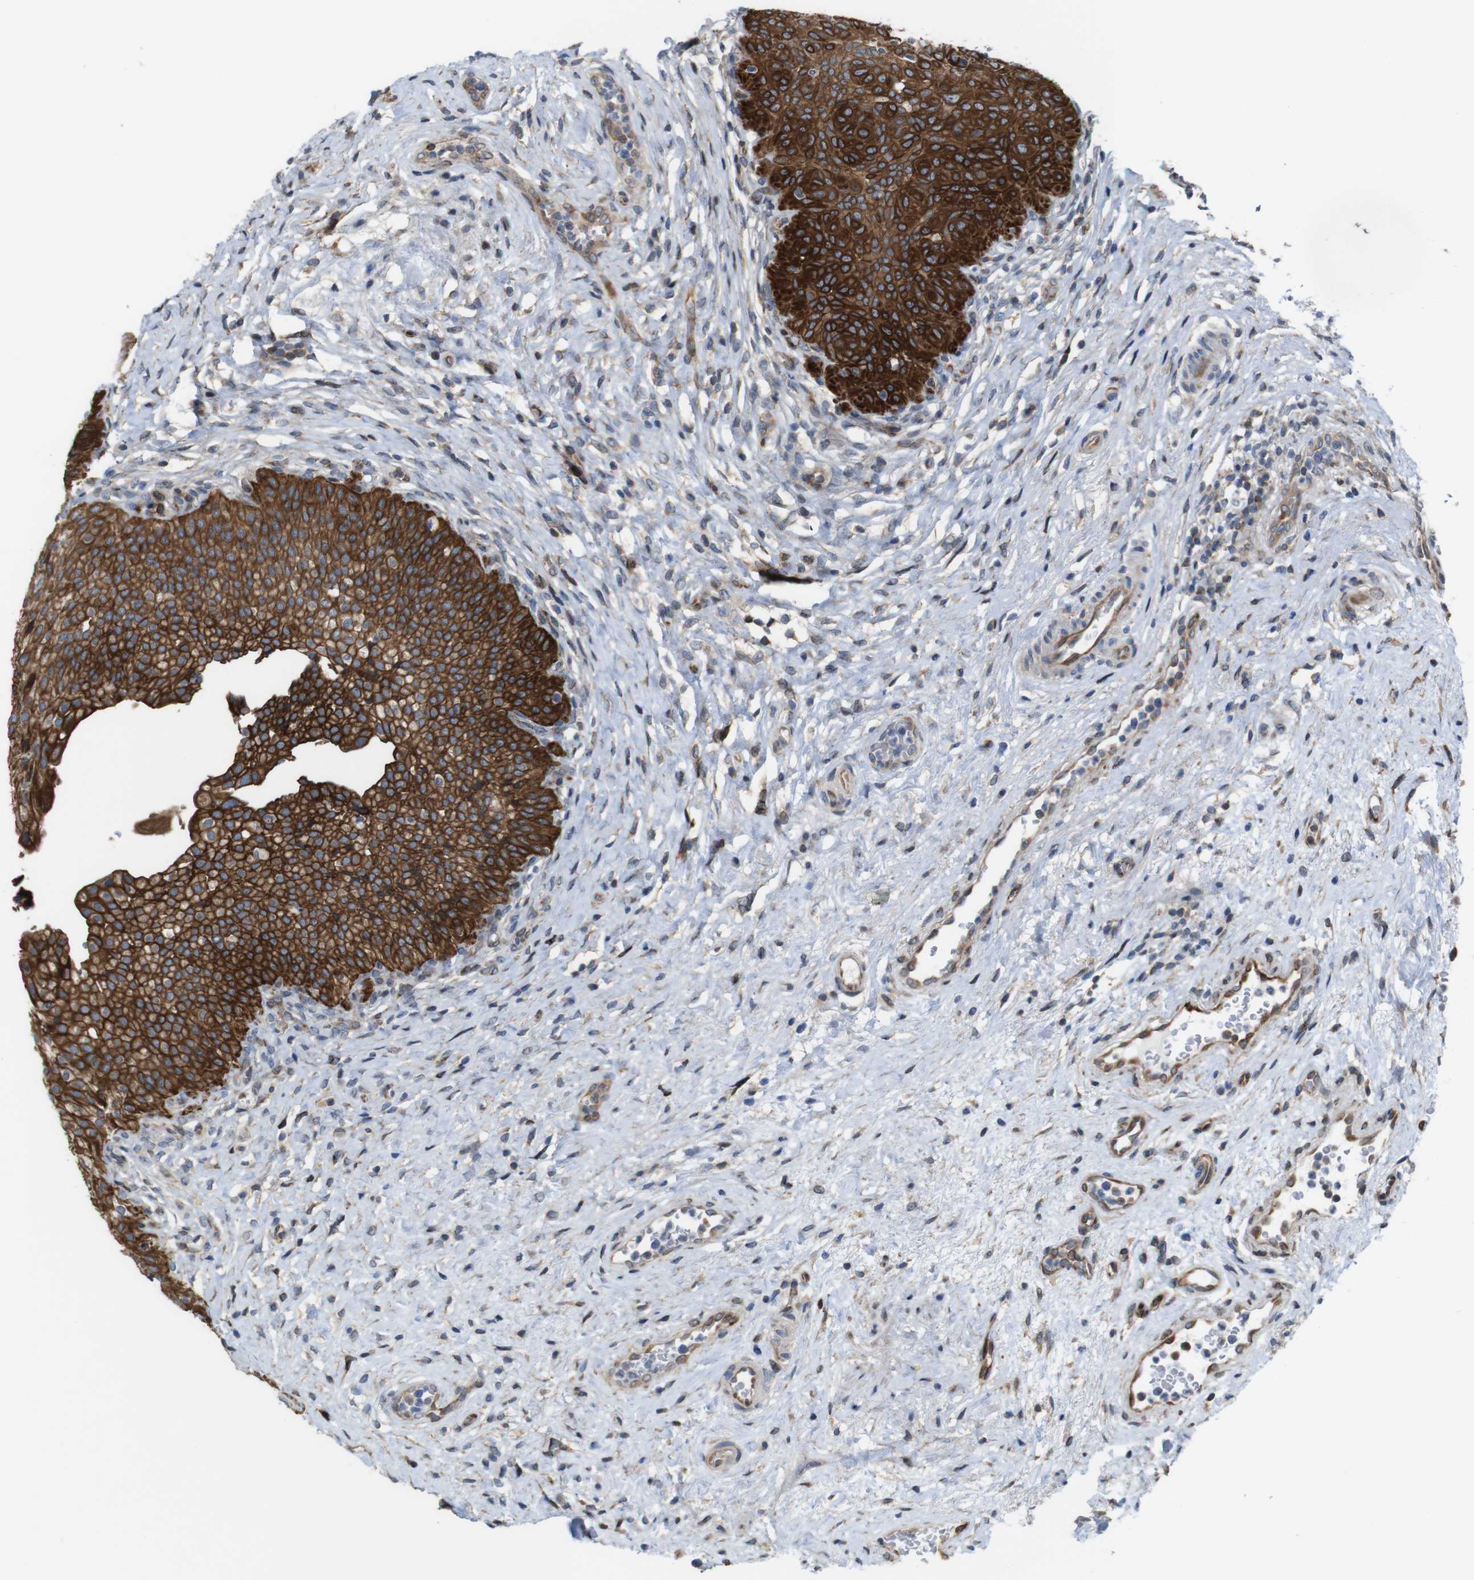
{"staining": {"intensity": "strong", "quantity": ">75%", "location": "cytoplasmic/membranous"}, "tissue": "urinary bladder", "cell_type": "Urothelial cells", "image_type": "normal", "snomed": [{"axis": "morphology", "description": "Normal tissue, NOS"}, {"axis": "topography", "description": "Urinary bladder"}], "caption": "High-power microscopy captured an immunohistochemistry image of unremarkable urinary bladder, revealing strong cytoplasmic/membranous expression in about >75% of urothelial cells.", "gene": "PCOLCE2", "patient": {"sex": "male", "age": 46}}